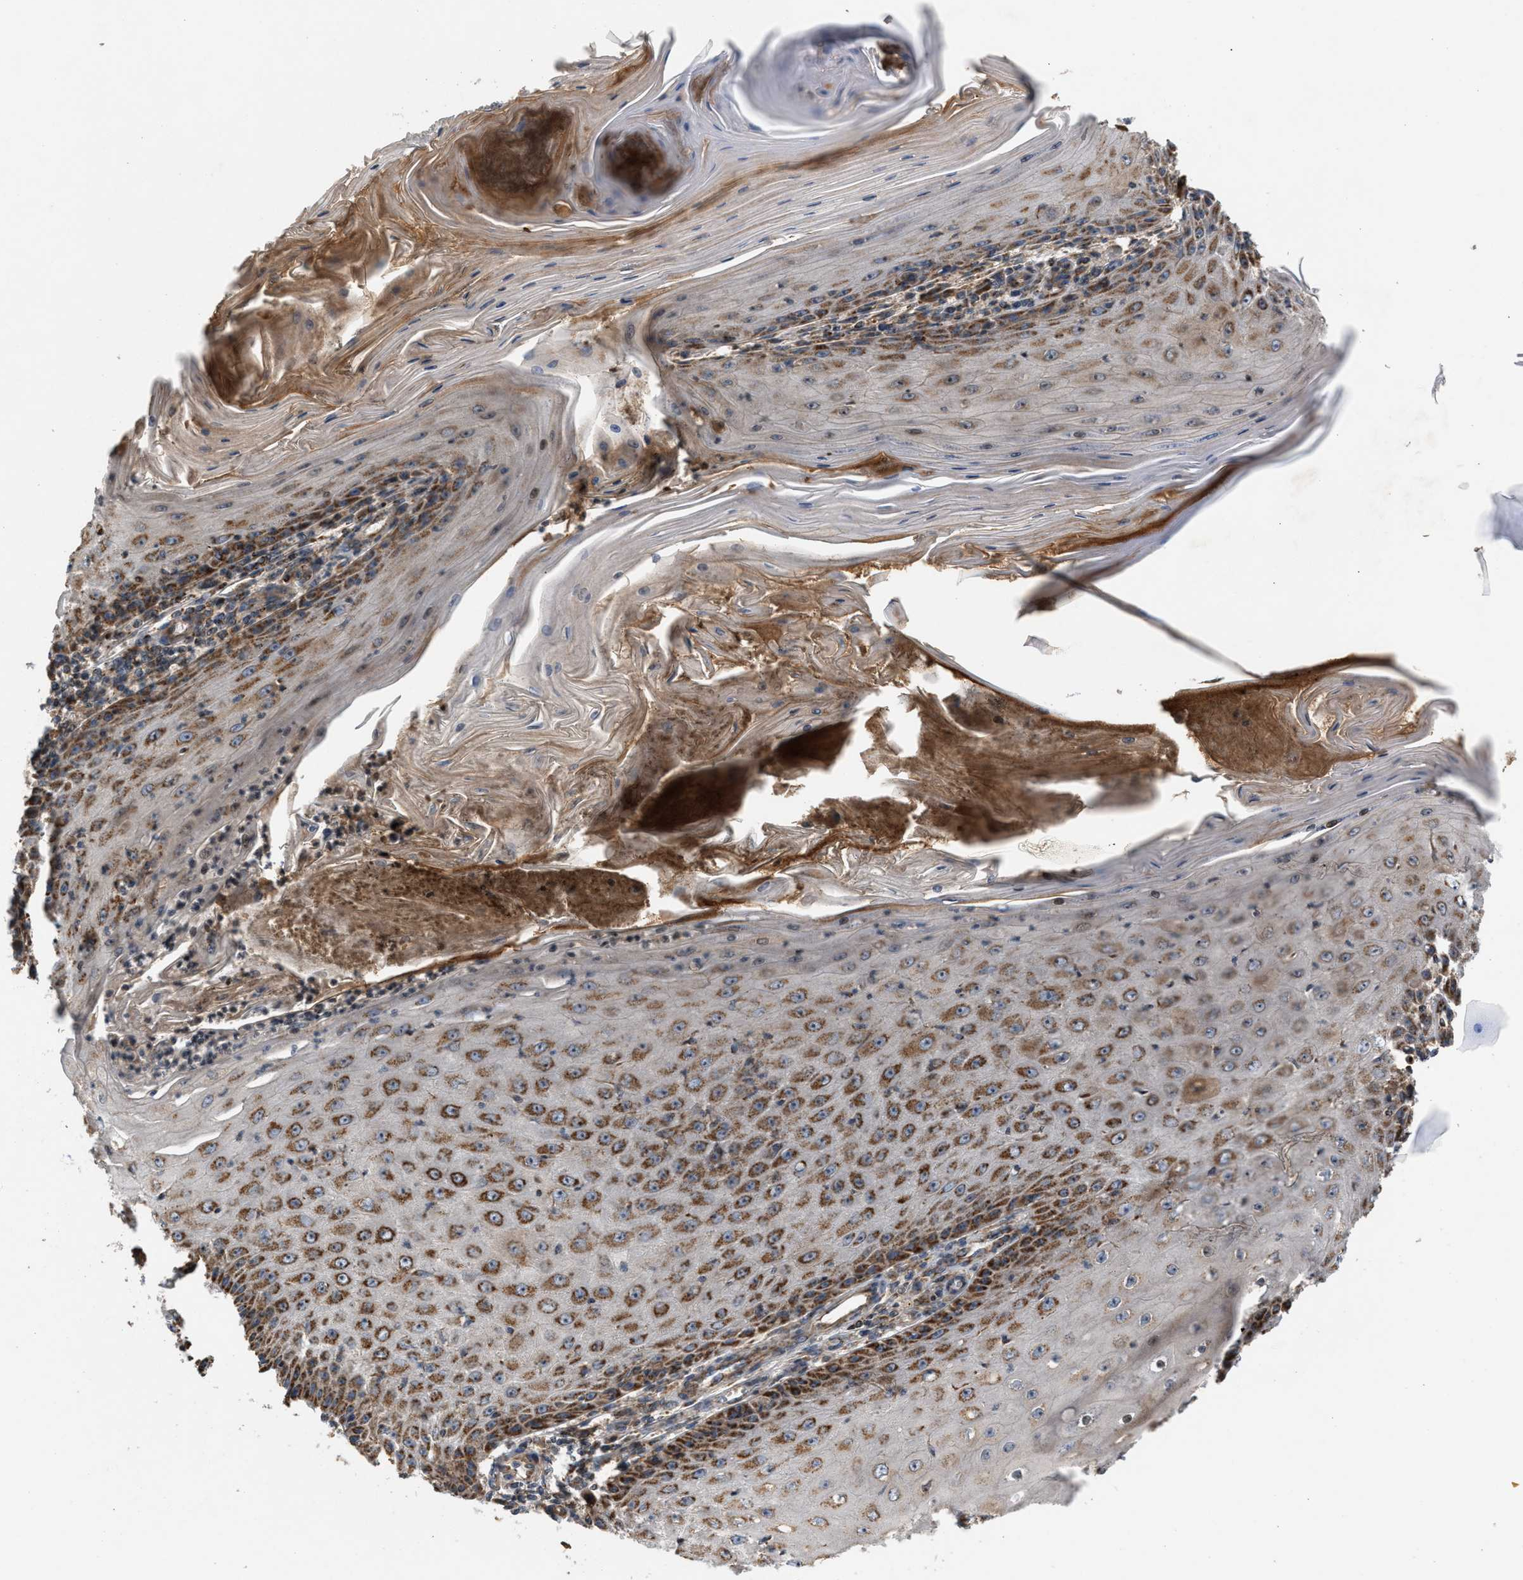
{"staining": {"intensity": "moderate", "quantity": ">75%", "location": "cytoplasmic/membranous"}, "tissue": "skin cancer", "cell_type": "Tumor cells", "image_type": "cancer", "snomed": [{"axis": "morphology", "description": "Squamous cell carcinoma, NOS"}, {"axis": "topography", "description": "Skin"}], "caption": "Protein expression analysis of skin cancer (squamous cell carcinoma) reveals moderate cytoplasmic/membranous expression in approximately >75% of tumor cells. The staining was performed using DAB, with brown indicating positive protein expression. Nuclei are stained blue with hematoxylin.", "gene": "TACO1", "patient": {"sex": "female", "age": 73}}